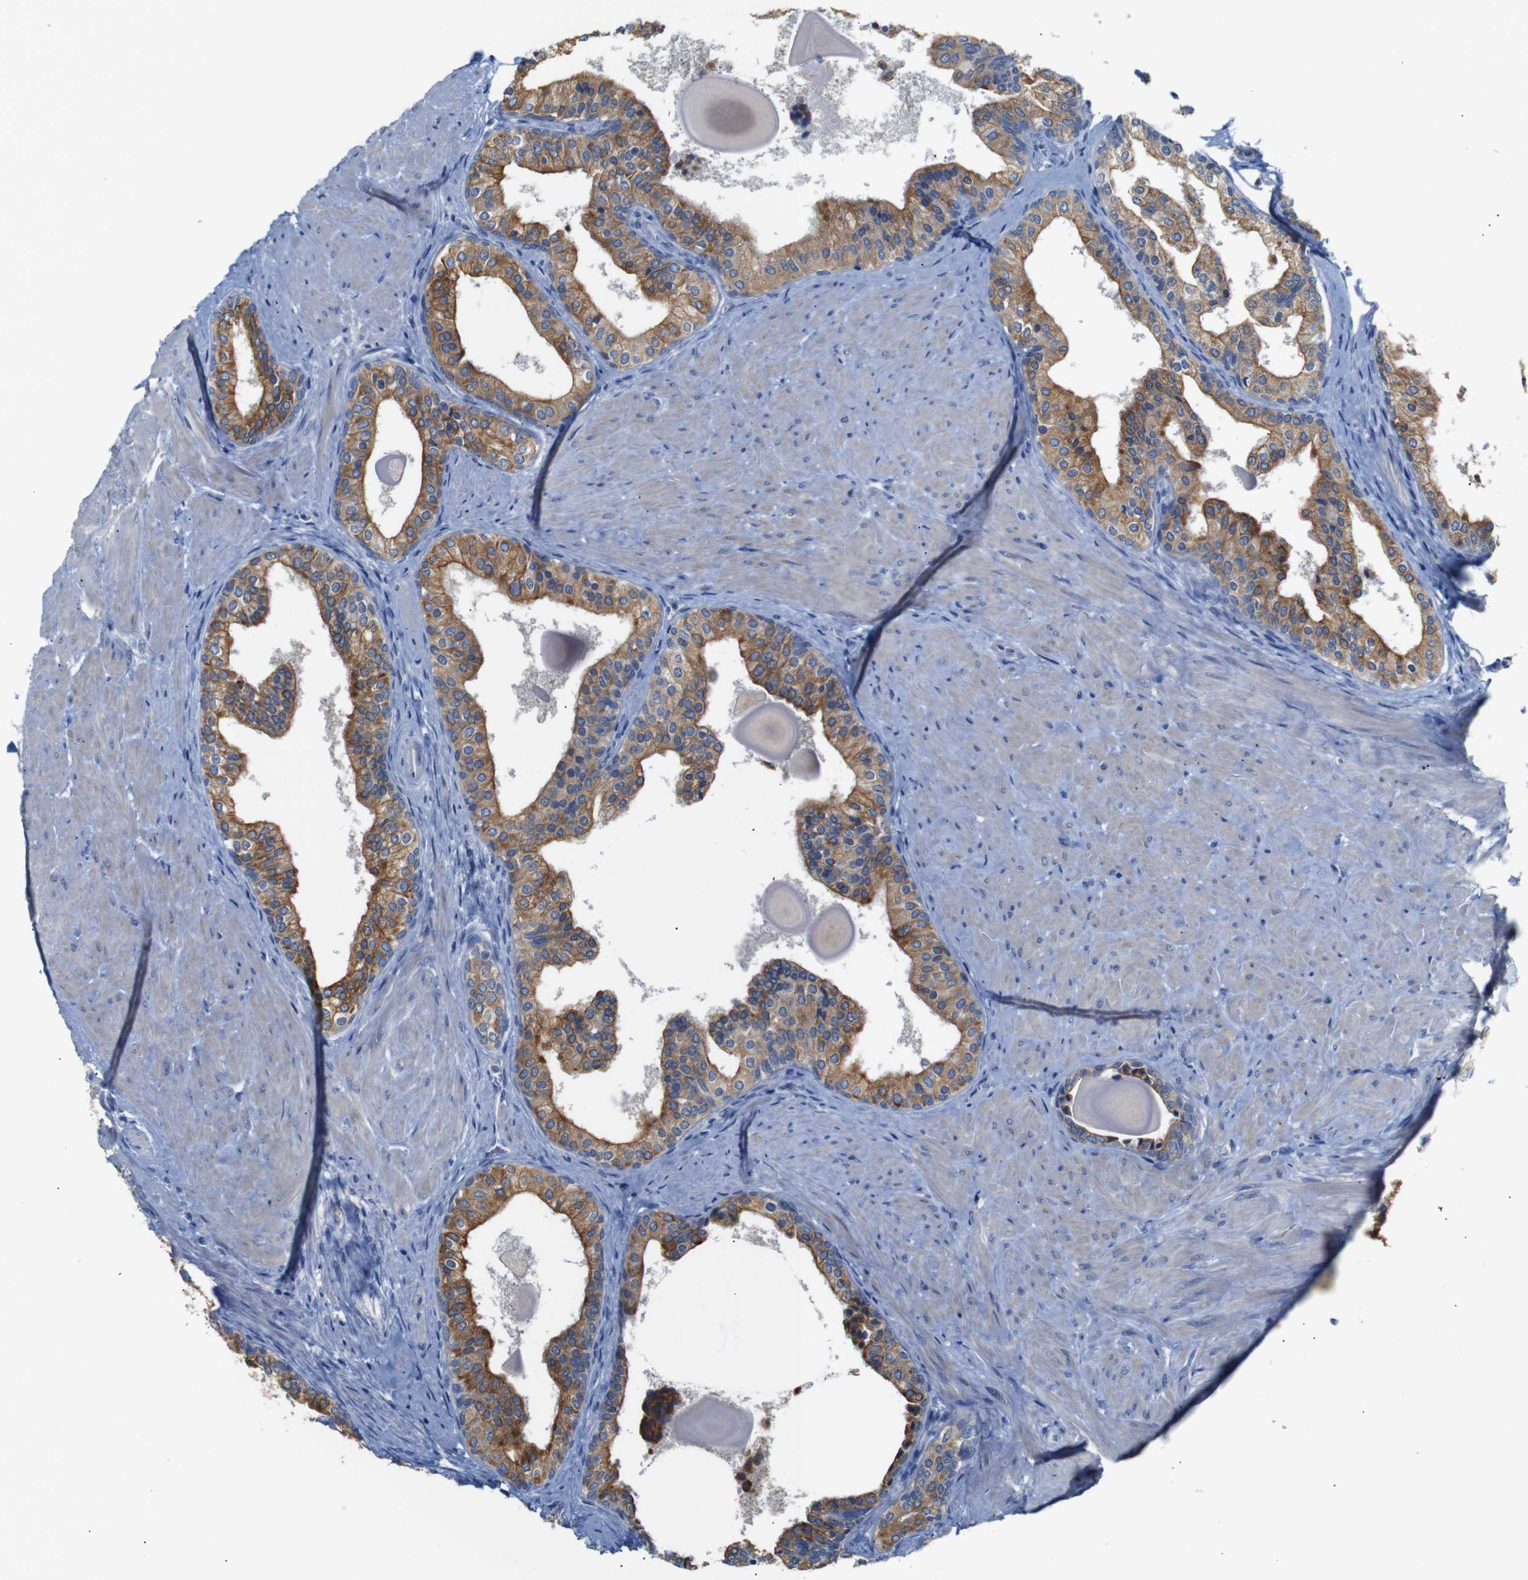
{"staining": {"intensity": "strong", "quantity": ">75%", "location": "cytoplasmic/membranous"}, "tissue": "prostate cancer", "cell_type": "Tumor cells", "image_type": "cancer", "snomed": [{"axis": "morphology", "description": "Adenocarcinoma, Low grade"}, {"axis": "topography", "description": "Prostate"}], "caption": "This is an image of immunohistochemistry (IHC) staining of adenocarcinoma (low-grade) (prostate), which shows strong expression in the cytoplasmic/membranous of tumor cells.", "gene": "ALOX15", "patient": {"sex": "male", "age": 60}}